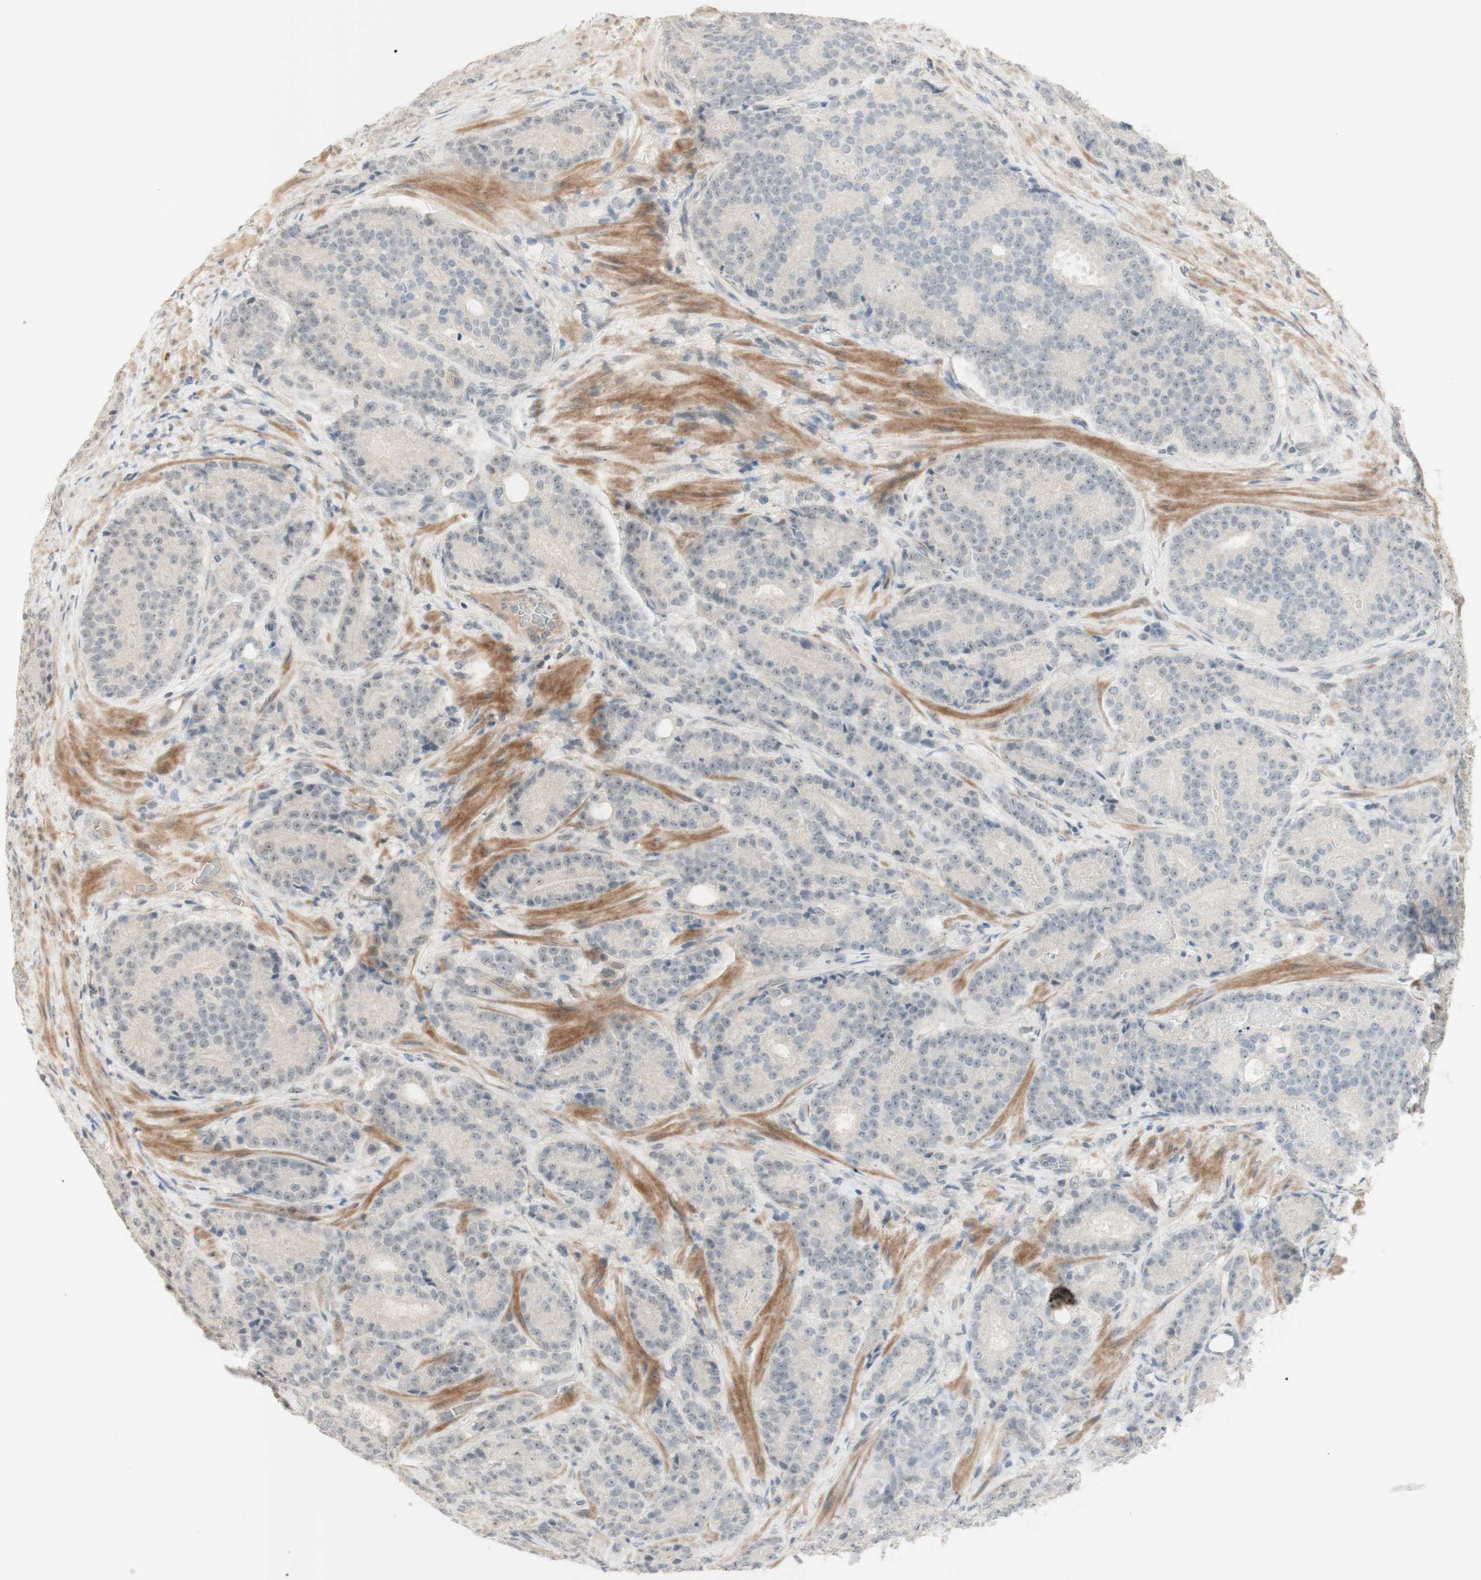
{"staining": {"intensity": "negative", "quantity": "none", "location": "none"}, "tissue": "prostate cancer", "cell_type": "Tumor cells", "image_type": "cancer", "snomed": [{"axis": "morphology", "description": "Adenocarcinoma, High grade"}, {"axis": "topography", "description": "Prostate"}], "caption": "A histopathology image of human prostate adenocarcinoma (high-grade) is negative for staining in tumor cells.", "gene": "PLCD4", "patient": {"sex": "male", "age": 61}}